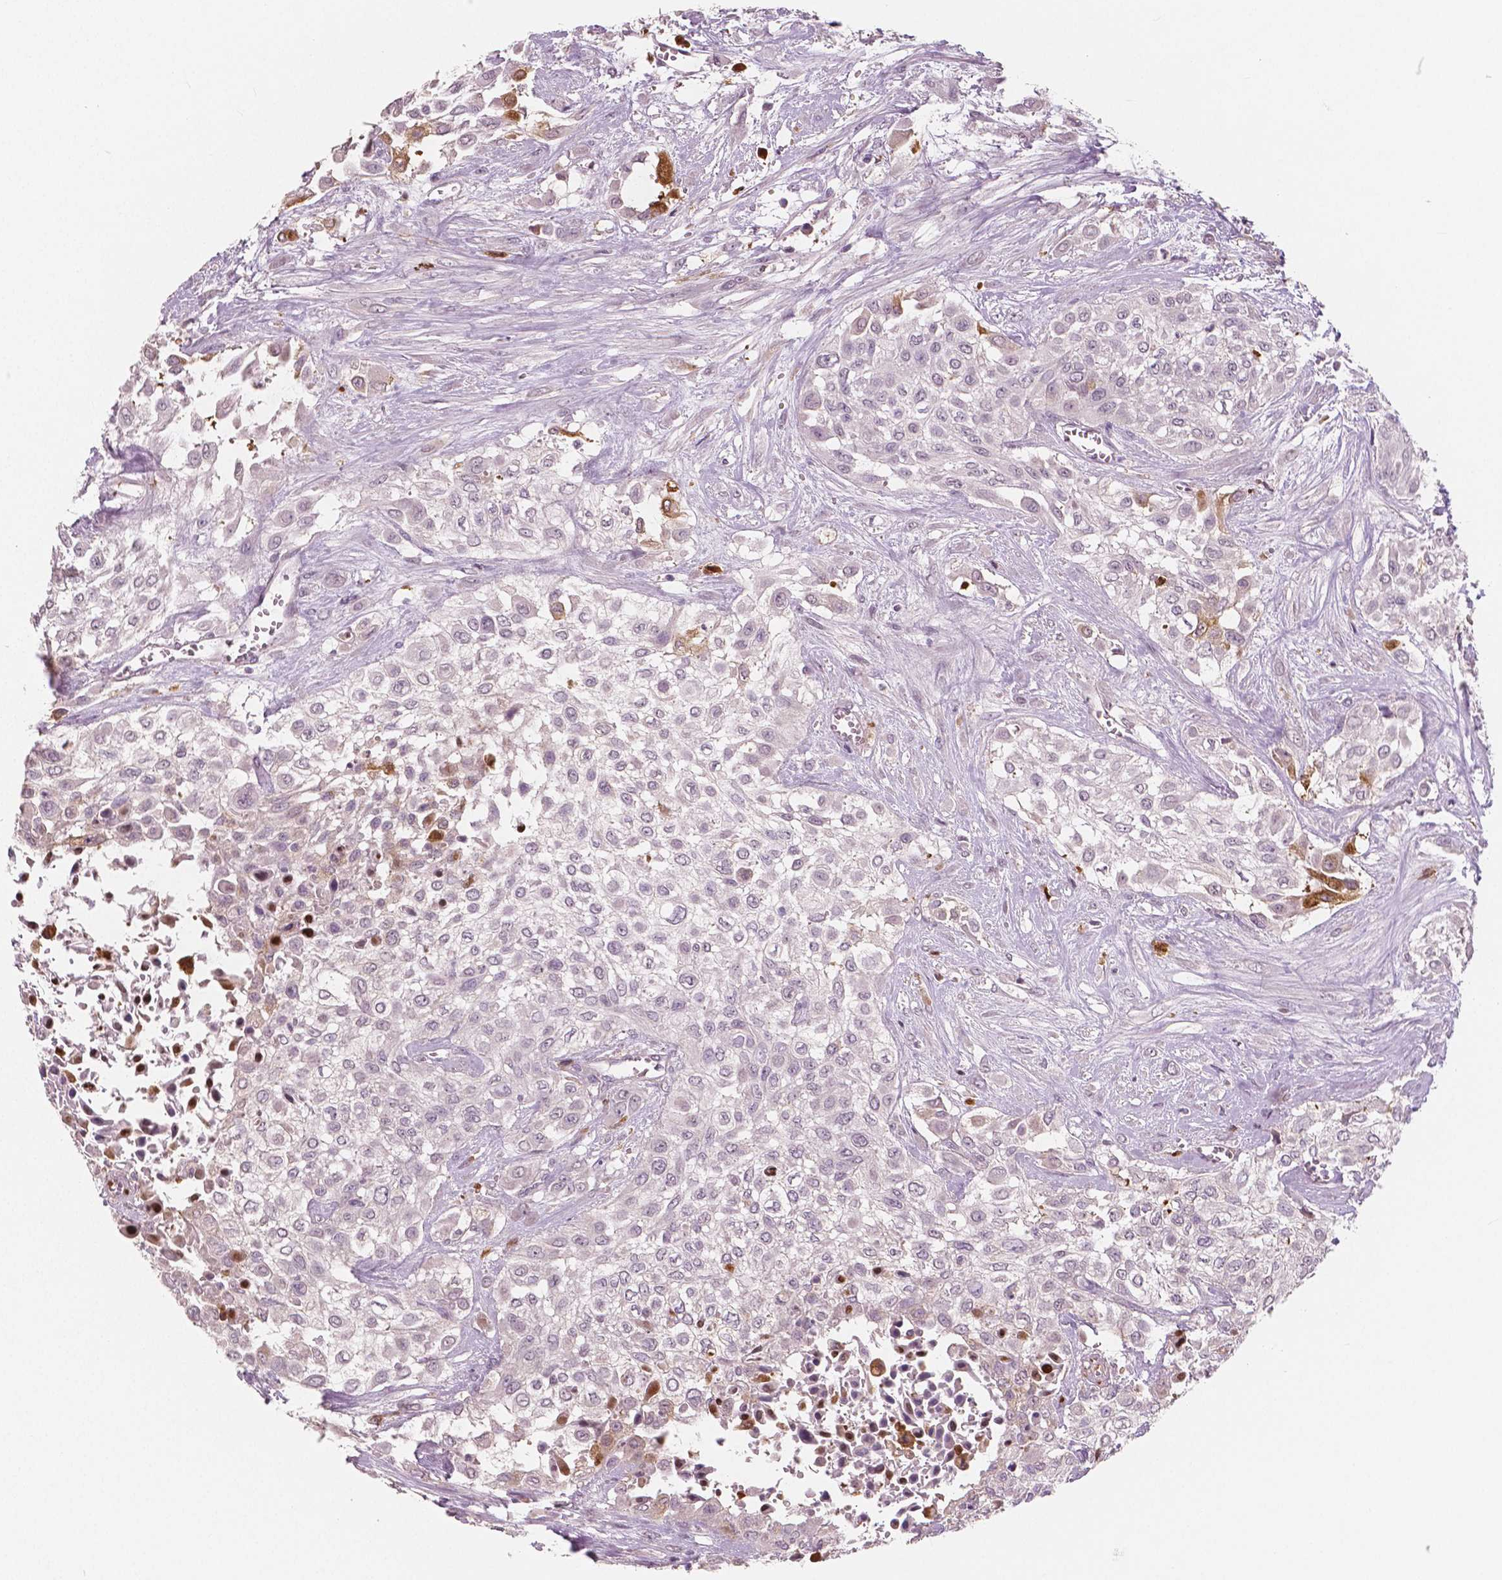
{"staining": {"intensity": "negative", "quantity": "none", "location": "none"}, "tissue": "urothelial cancer", "cell_type": "Tumor cells", "image_type": "cancer", "snomed": [{"axis": "morphology", "description": "Urothelial carcinoma, High grade"}, {"axis": "topography", "description": "Urinary bladder"}], "caption": "Urothelial cancer stained for a protein using immunohistochemistry reveals no staining tumor cells.", "gene": "RNASE7", "patient": {"sex": "male", "age": 57}}